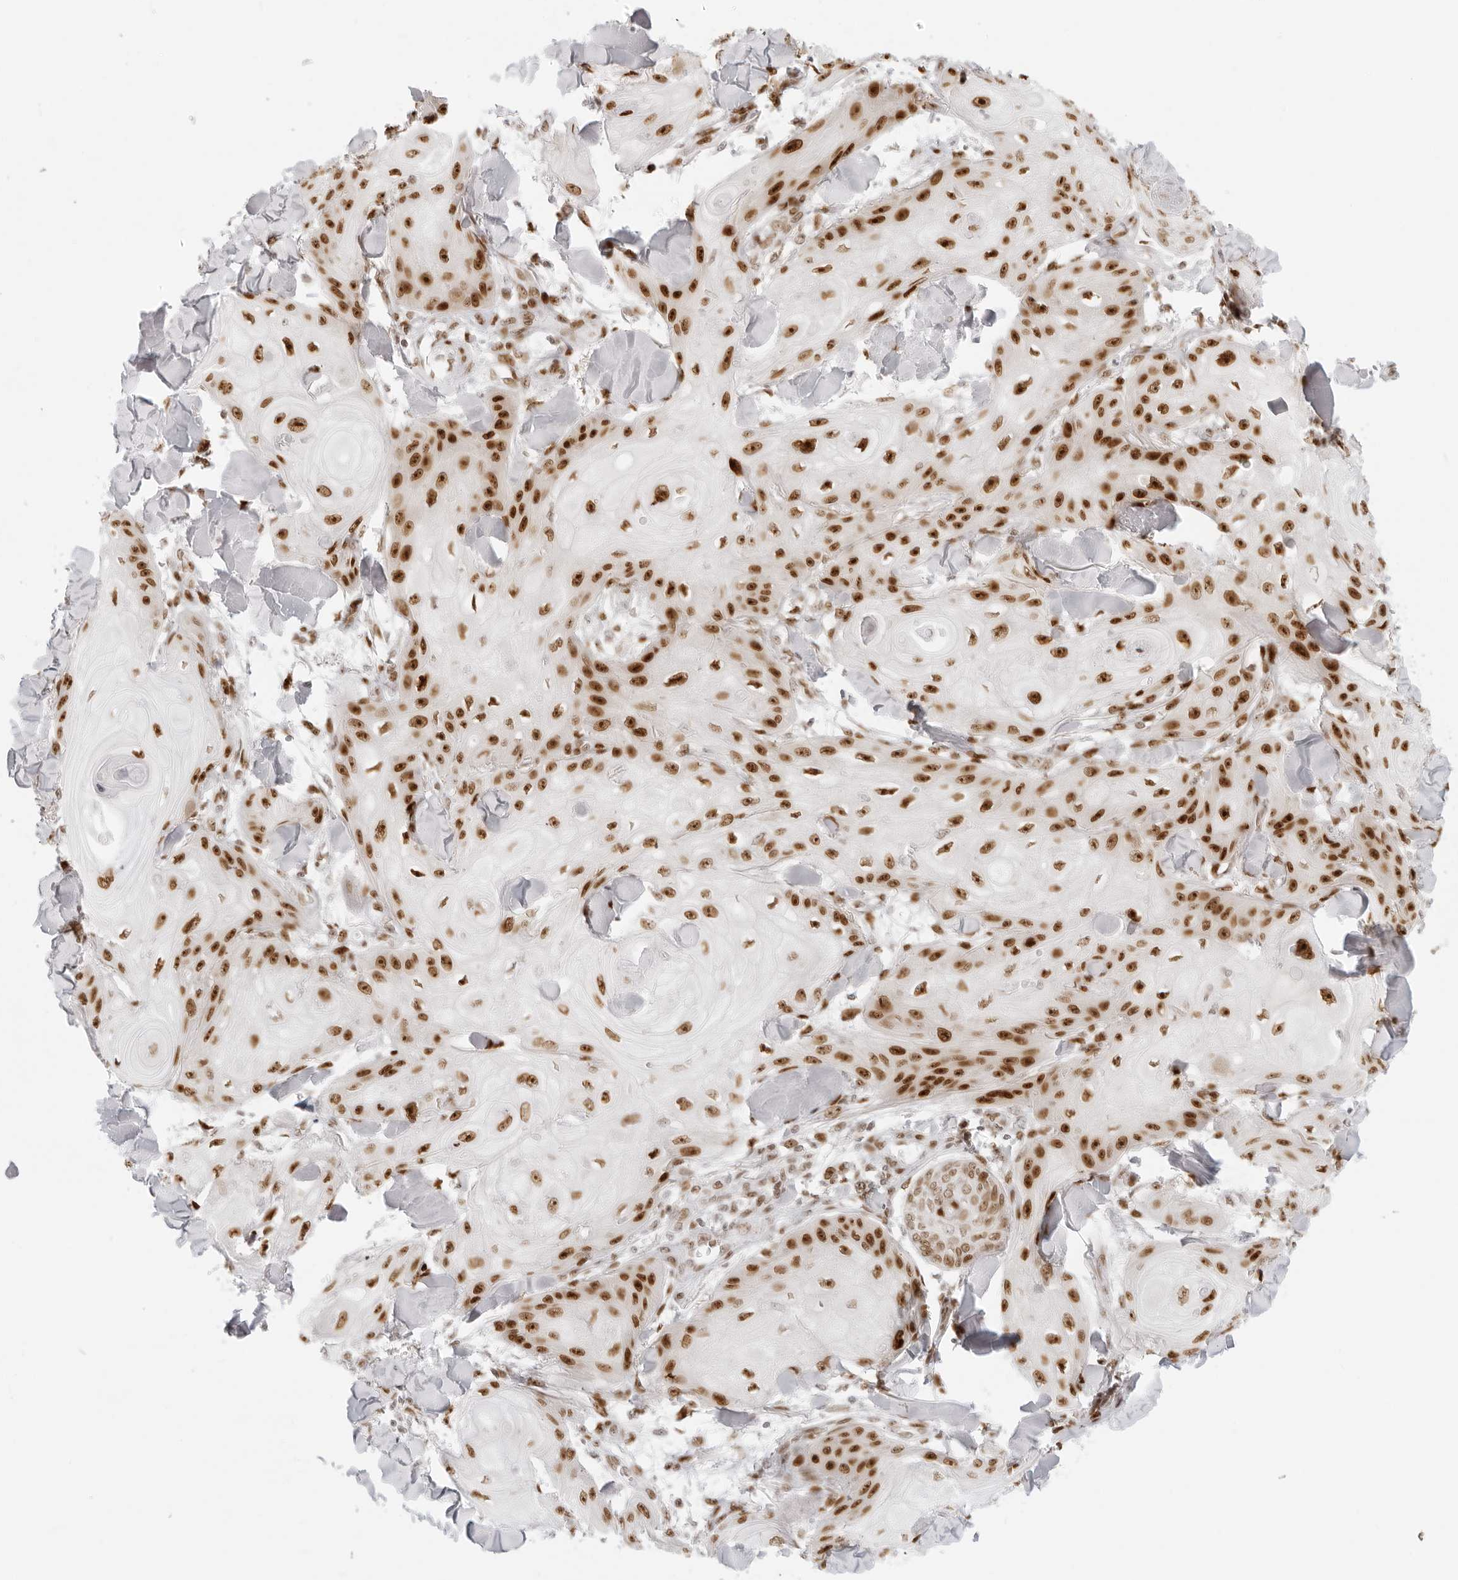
{"staining": {"intensity": "strong", "quantity": ">75%", "location": "nuclear"}, "tissue": "skin cancer", "cell_type": "Tumor cells", "image_type": "cancer", "snomed": [{"axis": "morphology", "description": "Squamous cell carcinoma, NOS"}, {"axis": "topography", "description": "Skin"}], "caption": "An immunohistochemistry (IHC) photomicrograph of neoplastic tissue is shown. Protein staining in brown highlights strong nuclear positivity in squamous cell carcinoma (skin) within tumor cells.", "gene": "RCC1", "patient": {"sex": "male", "age": 74}}